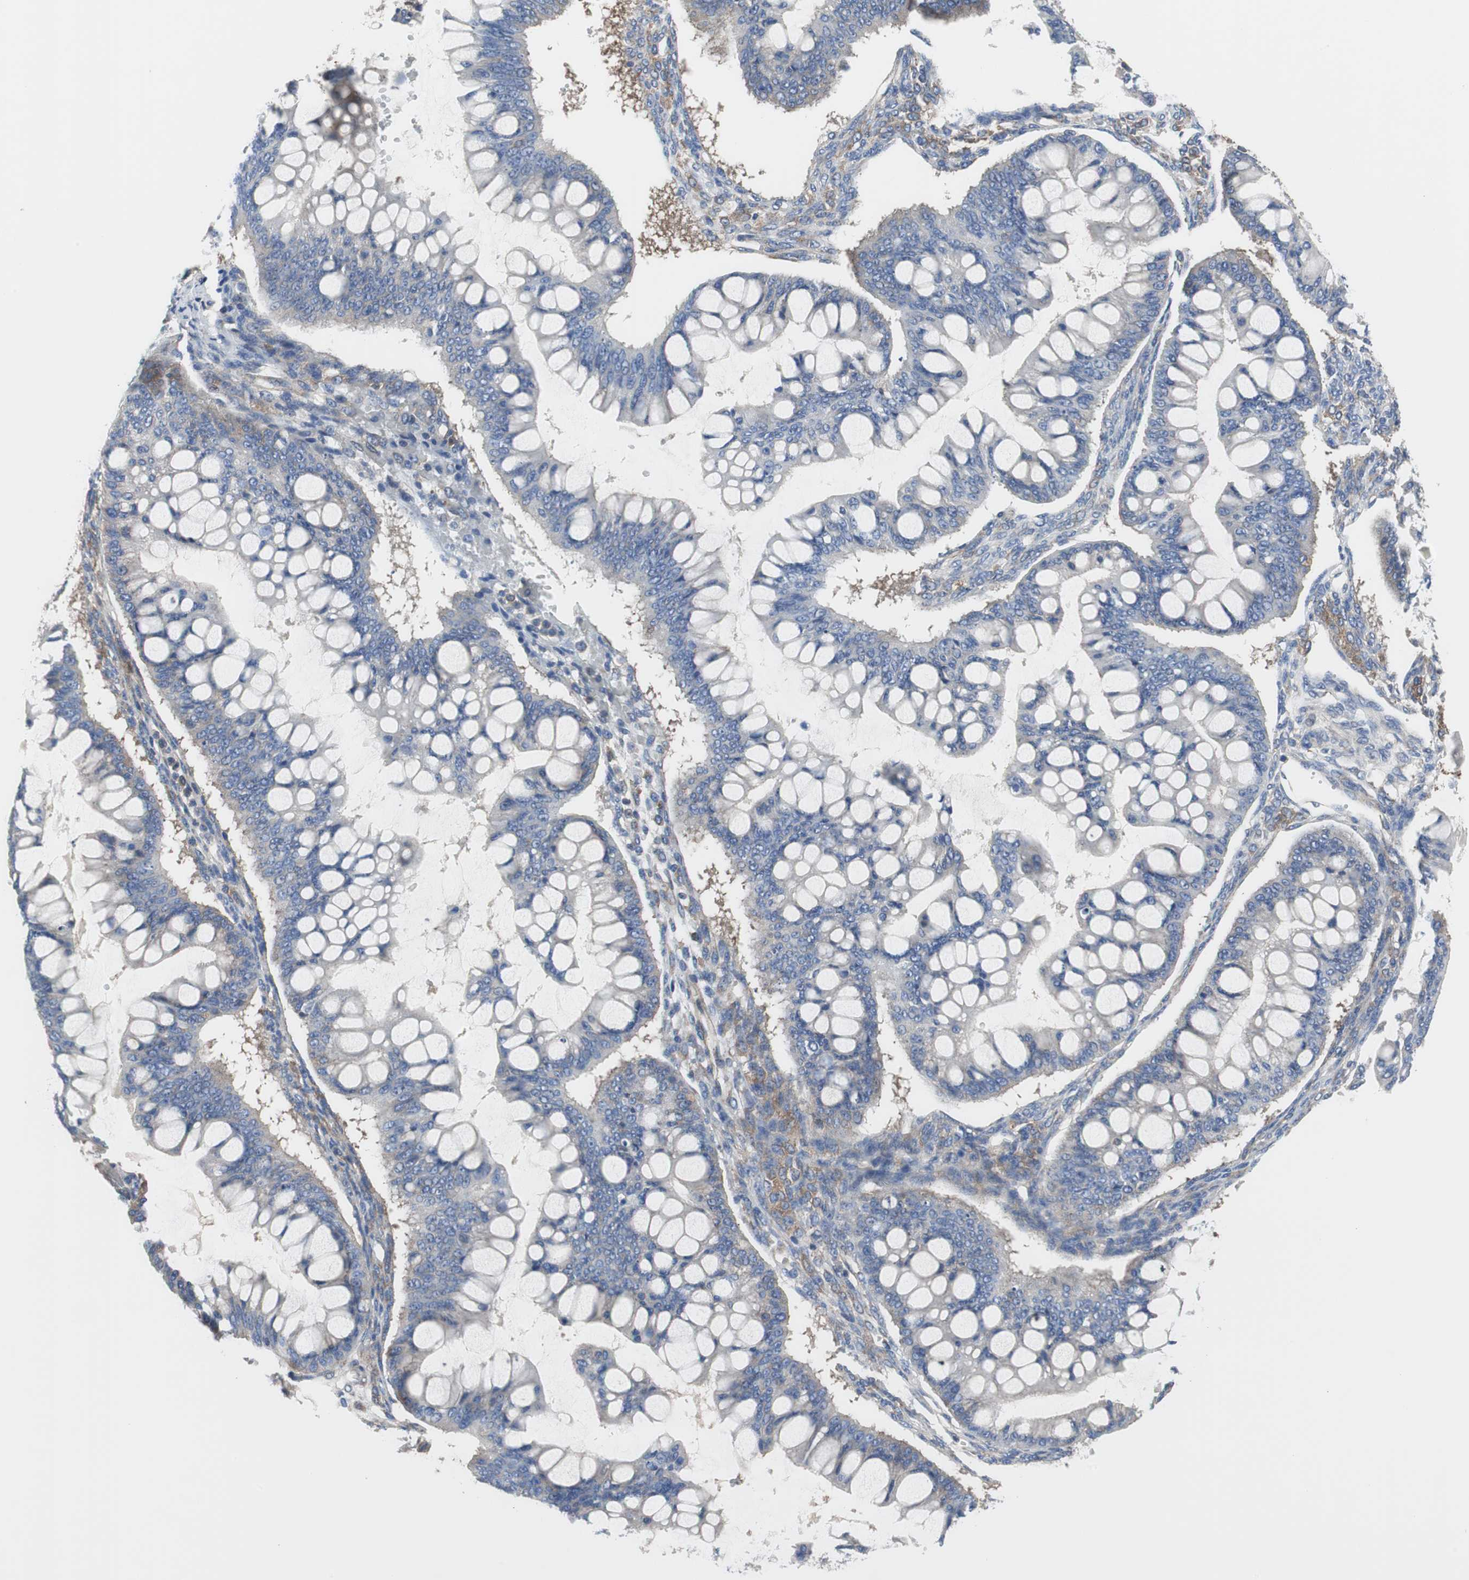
{"staining": {"intensity": "weak", "quantity": "25%-75%", "location": "cytoplasmic/membranous"}, "tissue": "ovarian cancer", "cell_type": "Tumor cells", "image_type": "cancer", "snomed": [{"axis": "morphology", "description": "Cystadenocarcinoma, mucinous, NOS"}, {"axis": "topography", "description": "Ovary"}], "caption": "A histopathology image of human mucinous cystadenocarcinoma (ovarian) stained for a protein demonstrates weak cytoplasmic/membranous brown staining in tumor cells. Immunohistochemistry stains the protein in brown and the nuclei are stained blue.", "gene": "BRAF", "patient": {"sex": "female", "age": 73}}